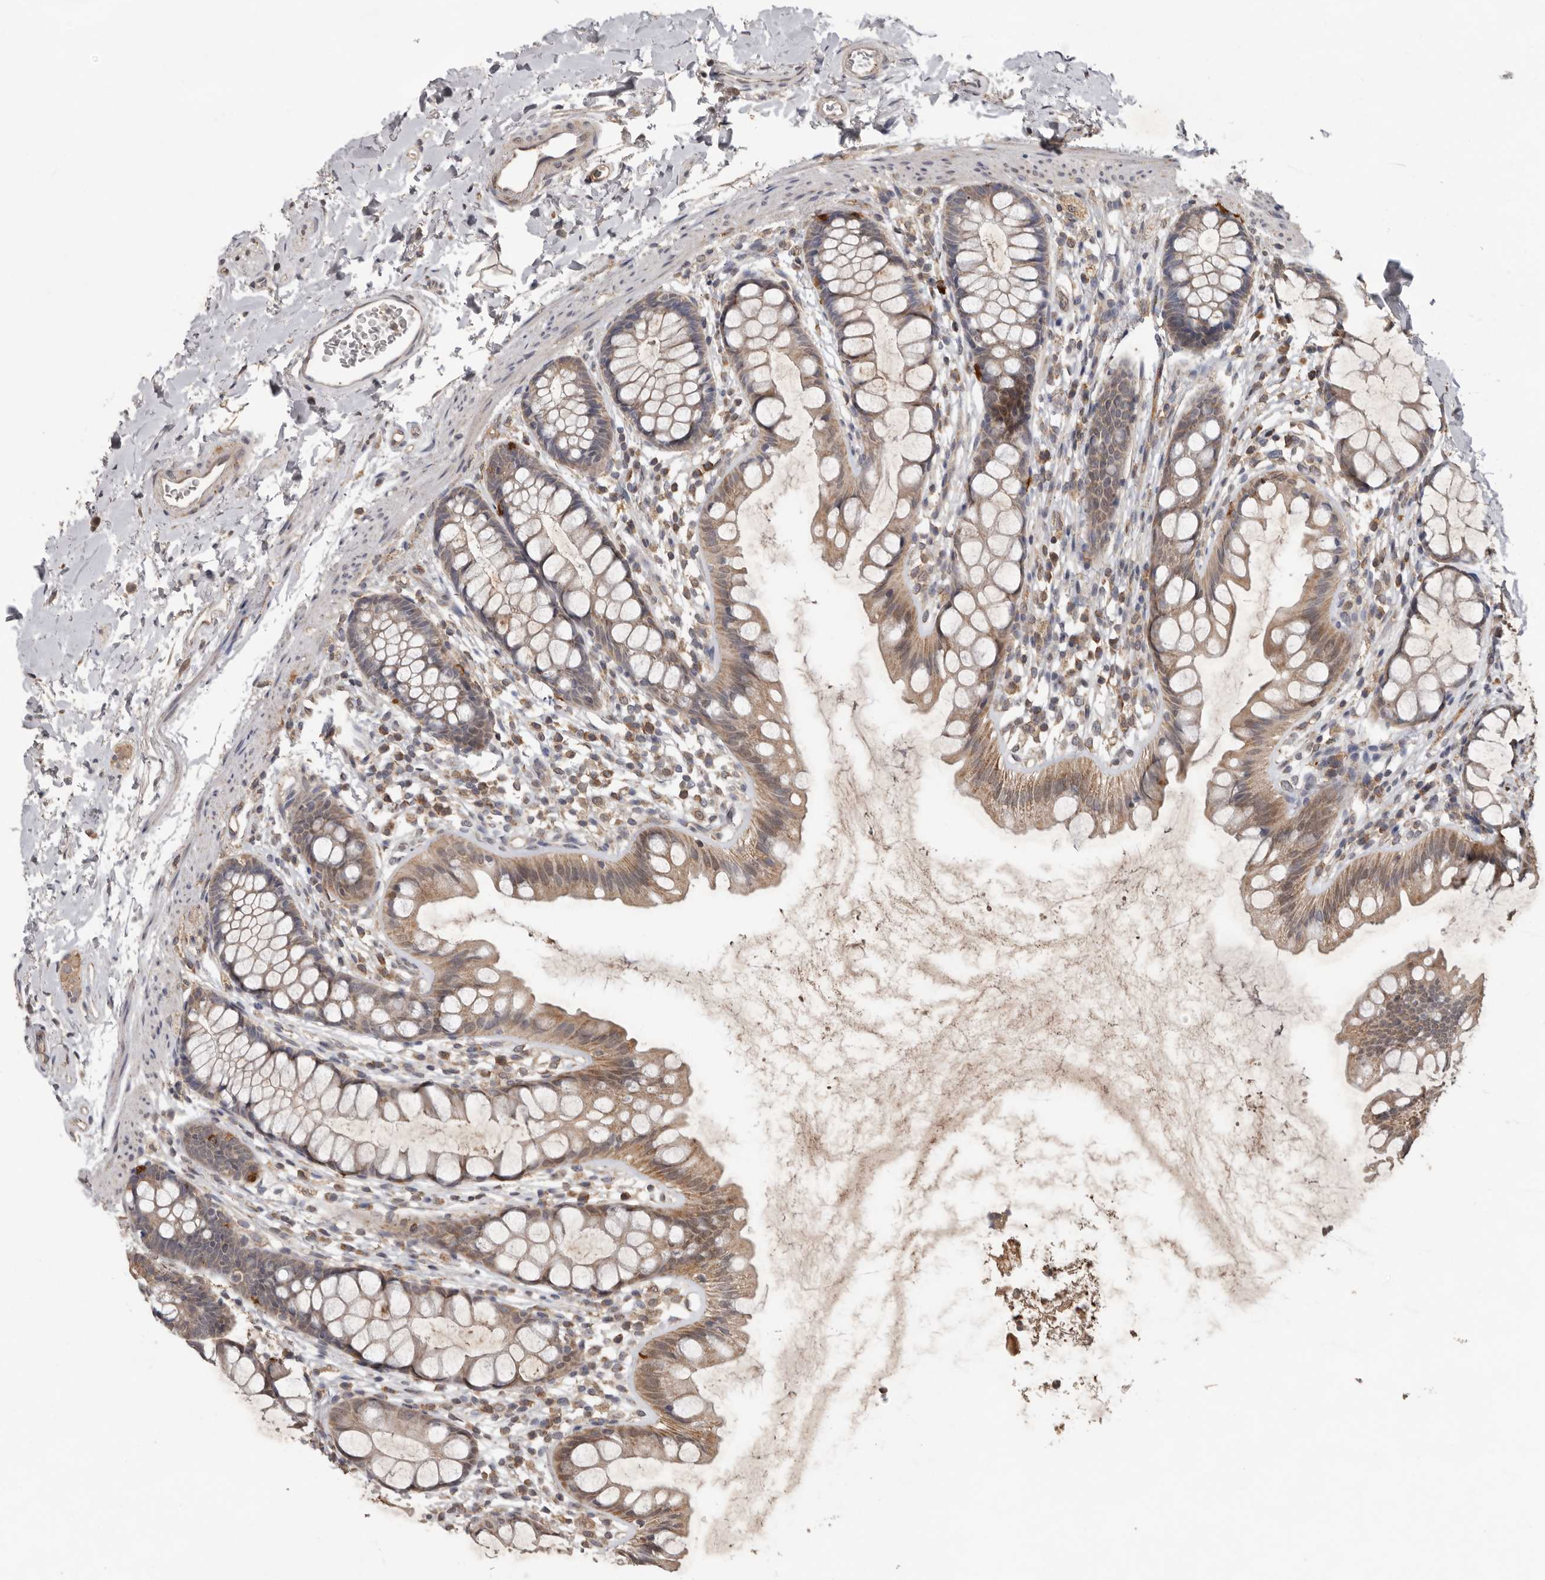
{"staining": {"intensity": "moderate", "quantity": ">75%", "location": "cytoplasmic/membranous"}, "tissue": "rectum", "cell_type": "Glandular cells", "image_type": "normal", "snomed": [{"axis": "morphology", "description": "Normal tissue, NOS"}, {"axis": "topography", "description": "Rectum"}], "caption": "DAB immunohistochemical staining of benign human rectum reveals moderate cytoplasmic/membranous protein positivity in approximately >75% of glandular cells.", "gene": "MTF1", "patient": {"sex": "female", "age": 65}}